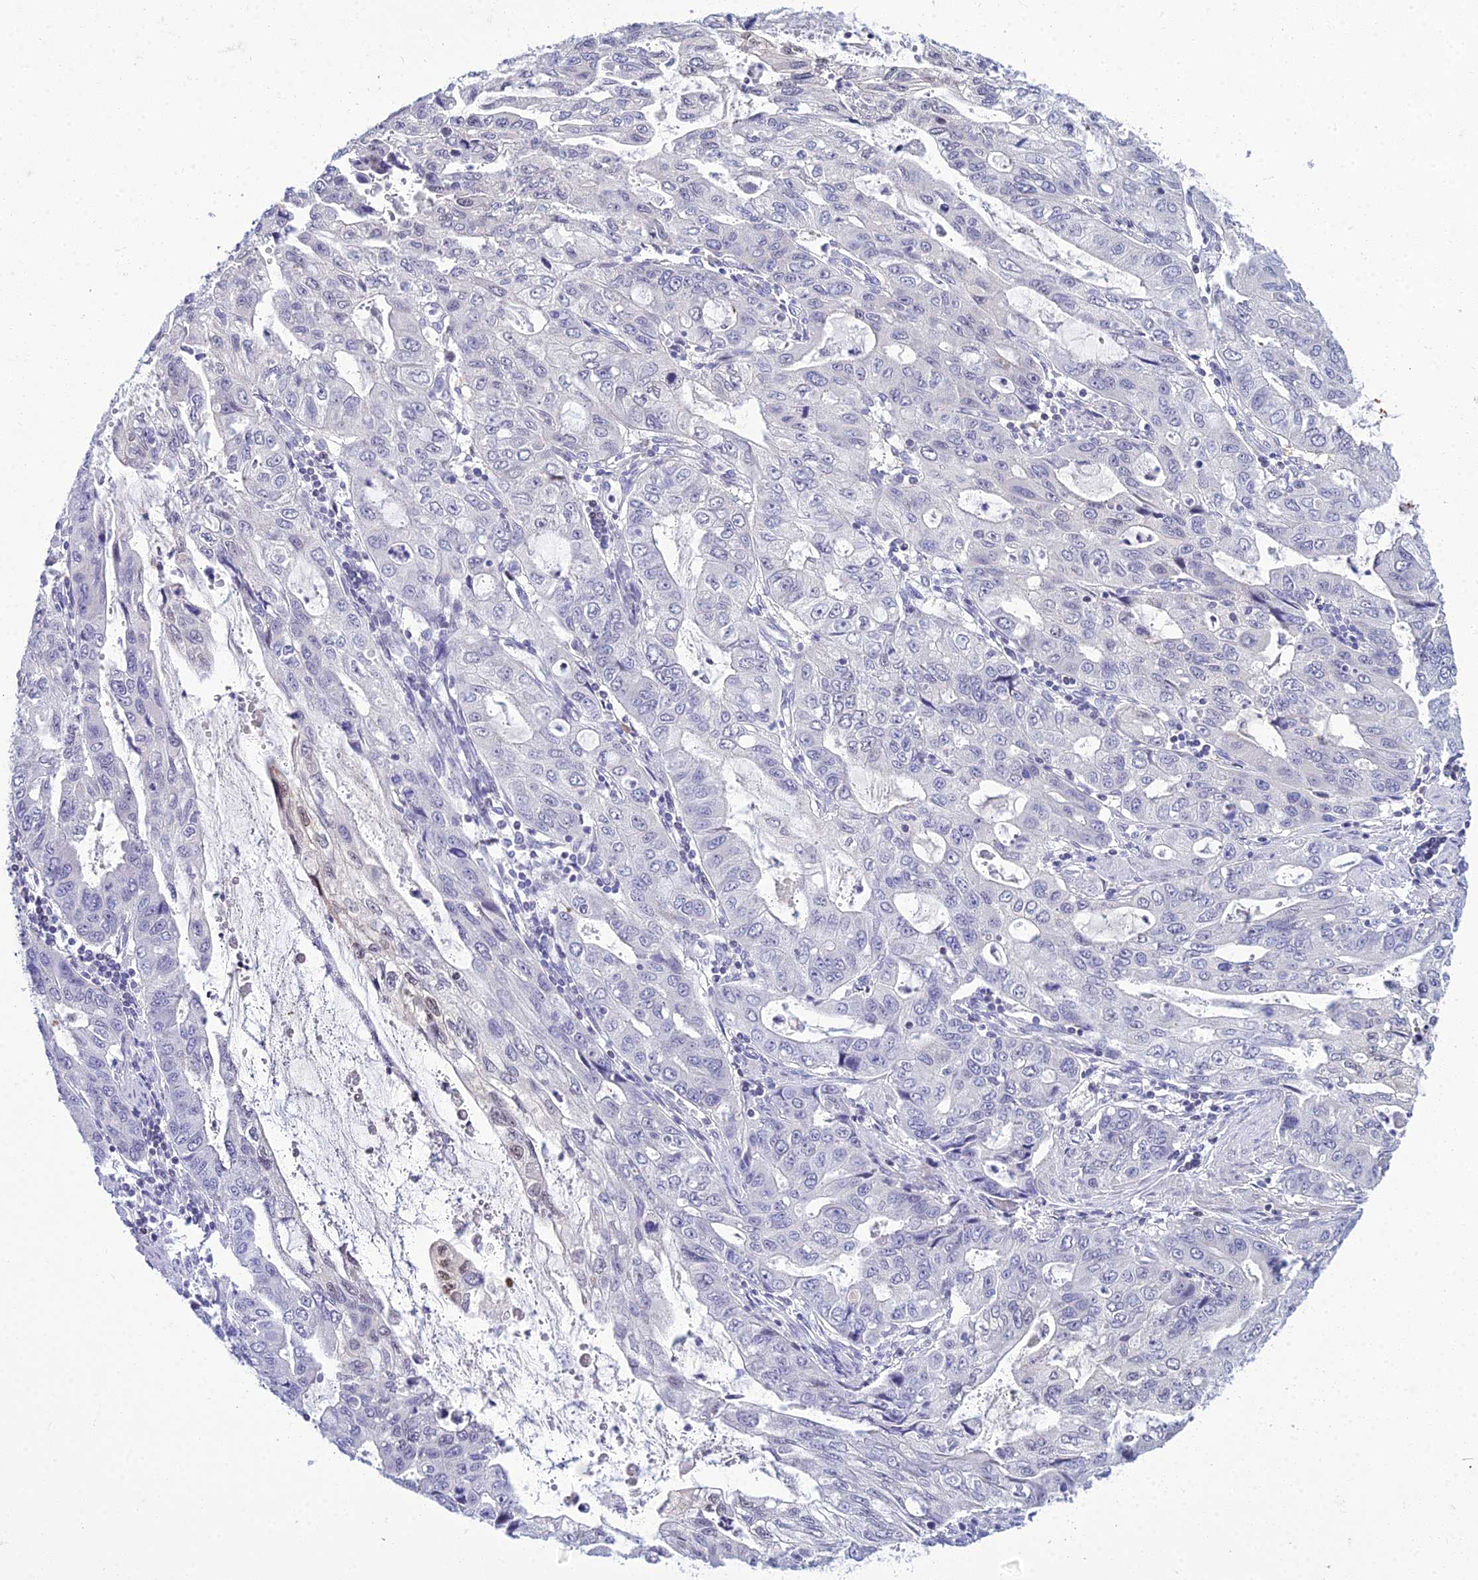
{"staining": {"intensity": "negative", "quantity": "none", "location": "none"}, "tissue": "stomach cancer", "cell_type": "Tumor cells", "image_type": "cancer", "snomed": [{"axis": "morphology", "description": "Adenocarcinoma, NOS"}, {"axis": "topography", "description": "Stomach, upper"}], "caption": "High magnification brightfield microscopy of adenocarcinoma (stomach) stained with DAB (3,3'-diaminobenzidine) (brown) and counterstained with hematoxylin (blue): tumor cells show no significant expression.", "gene": "ZMIZ1", "patient": {"sex": "female", "age": 52}}